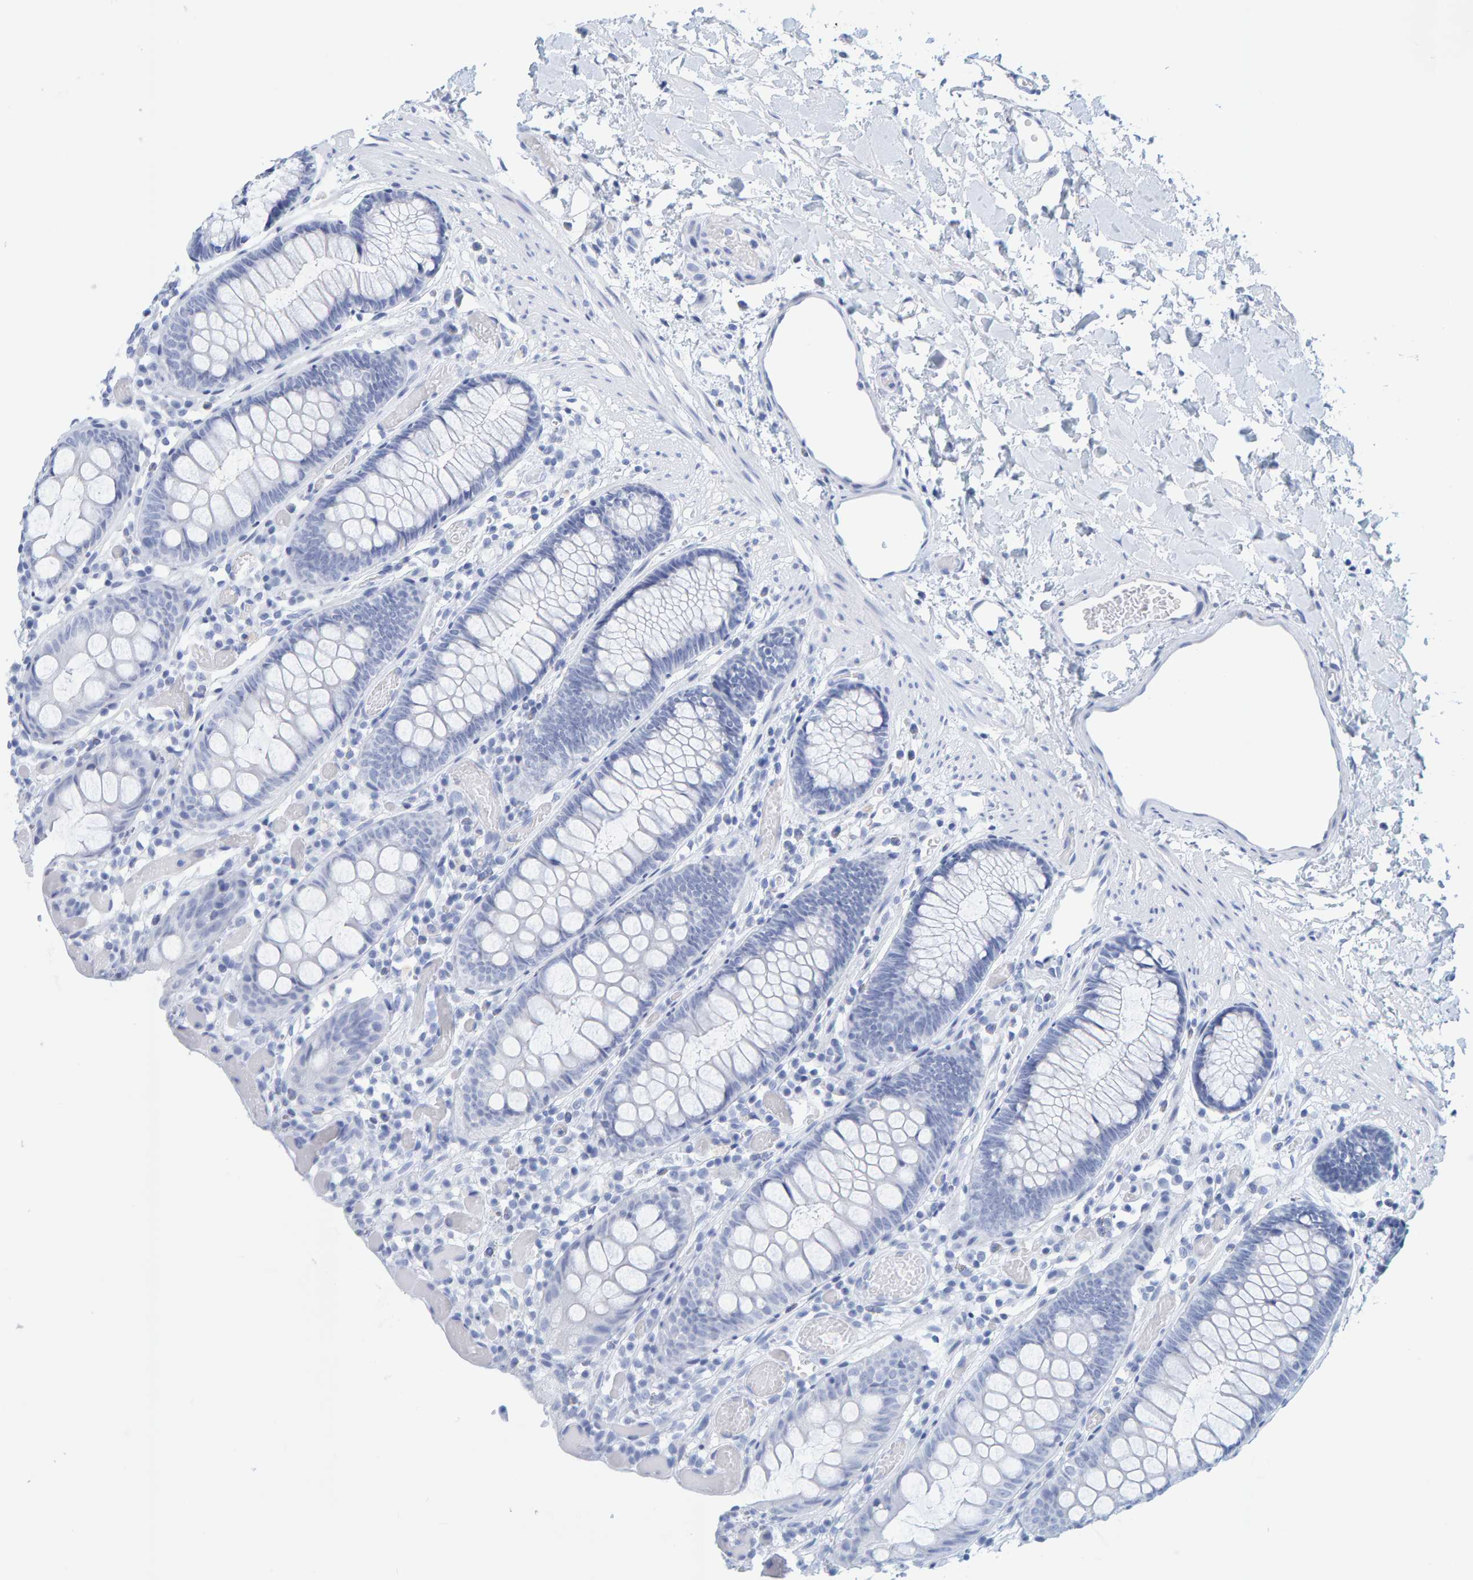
{"staining": {"intensity": "negative", "quantity": "none", "location": "none"}, "tissue": "colon", "cell_type": "Endothelial cells", "image_type": "normal", "snomed": [{"axis": "morphology", "description": "Normal tissue, NOS"}, {"axis": "topography", "description": "Colon"}], "caption": "An image of colon stained for a protein demonstrates no brown staining in endothelial cells. Nuclei are stained in blue.", "gene": "SFTPC", "patient": {"sex": "male", "age": 14}}